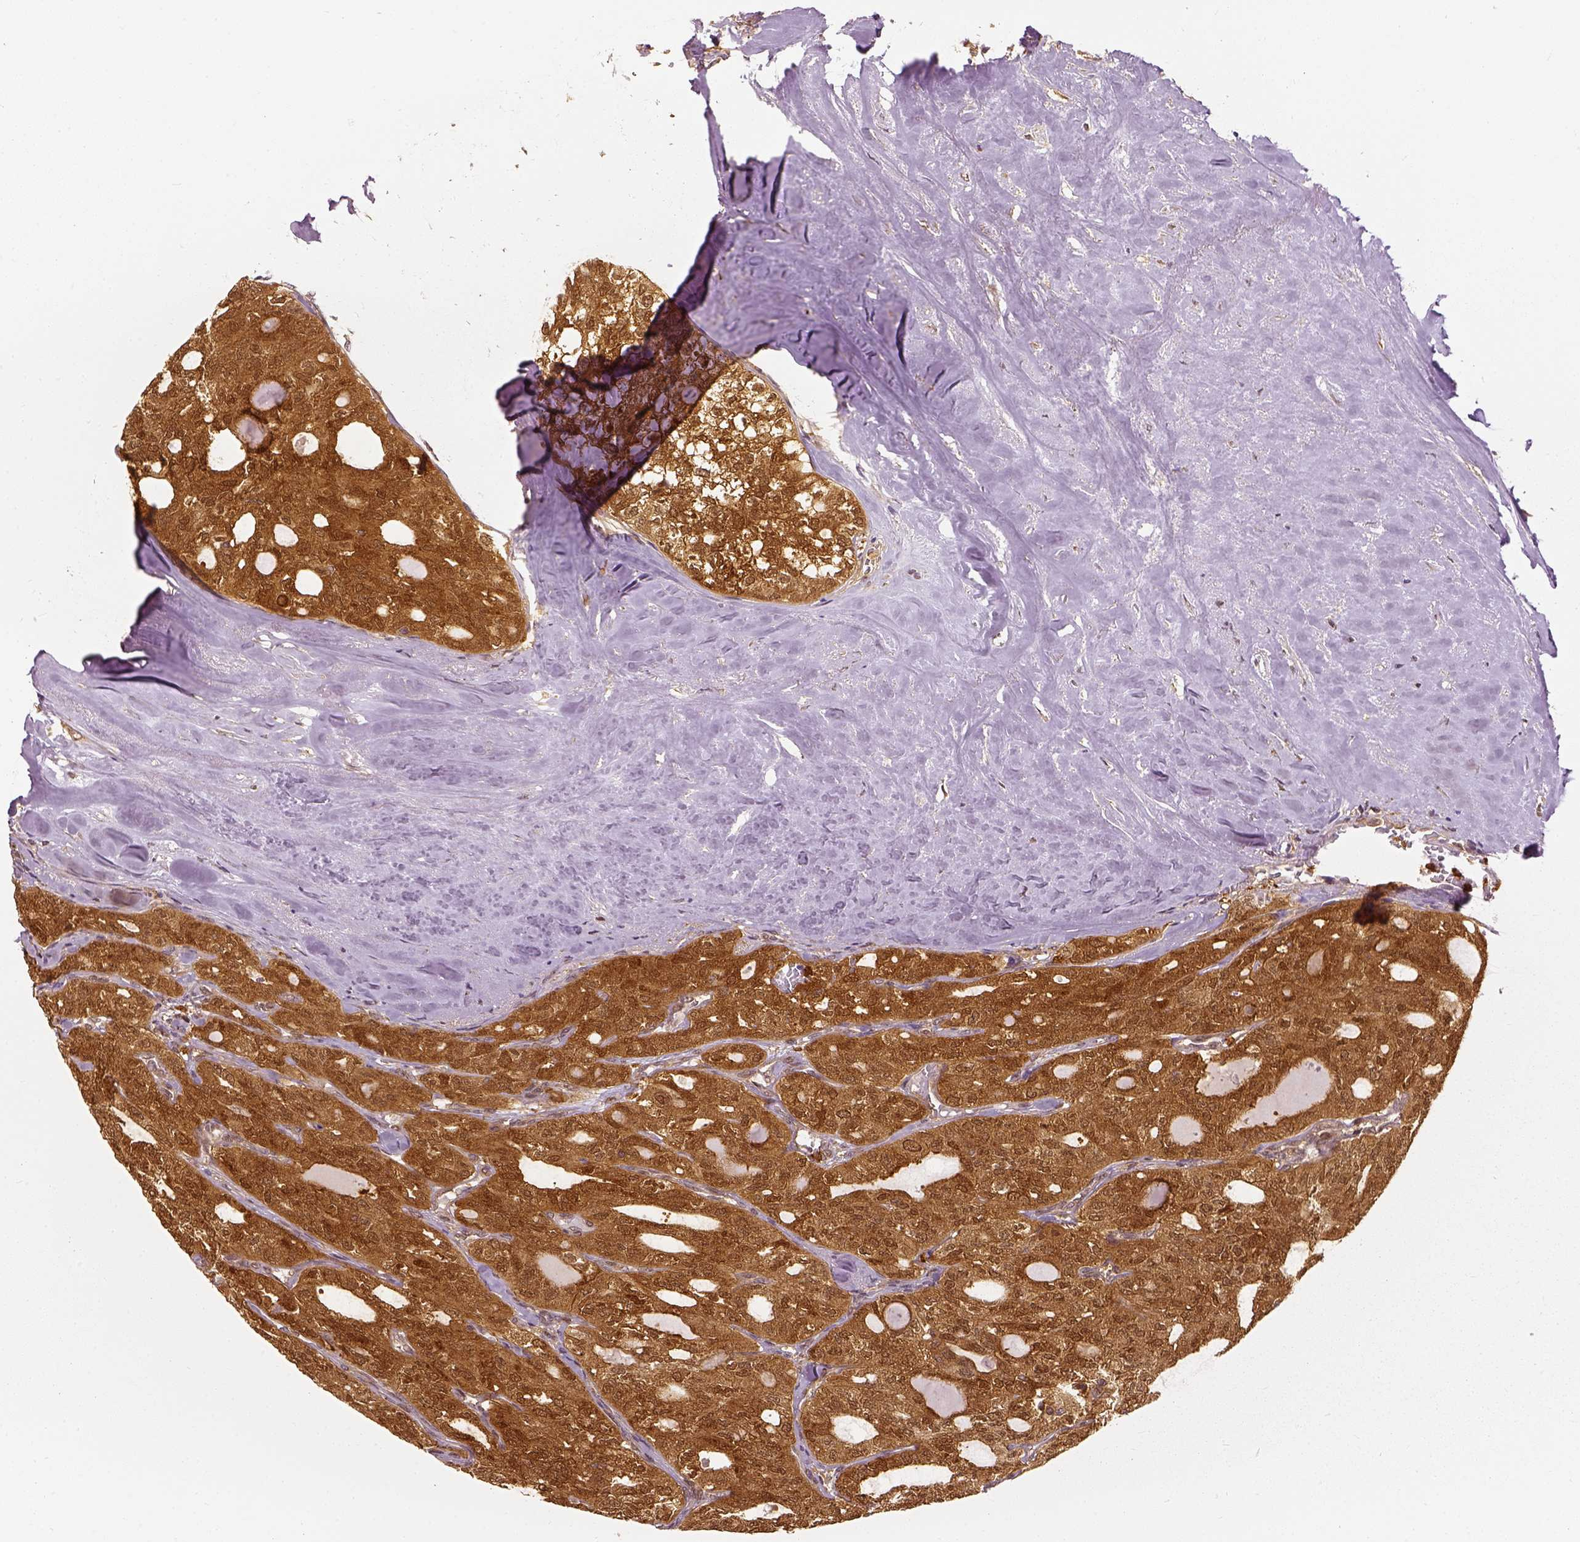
{"staining": {"intensity": "strong", "quantity": ">75%", "location": "cytoplasmic/membranous,nuclear"}, "tissue": "thyroid cancer", "cell_type": "Tumor cells", "image_type": "cancer", "snomed": [{"axis": "morphology", "description": "Follicular adenoma carcinoma, NOS"}, {"axis": "topography", "description": "Thyroid gland"}], "caption": "Immunohistochemistry (IHC) (DAB) staining of thyroid cancer (follicular adenoma carcinoma) shows strong cytoplasmic/membranous and nuclear protein positivity in approximately >75% of tumor cells.", "gene": "GPI", "patient": {"sex": "male", "age": 75}}